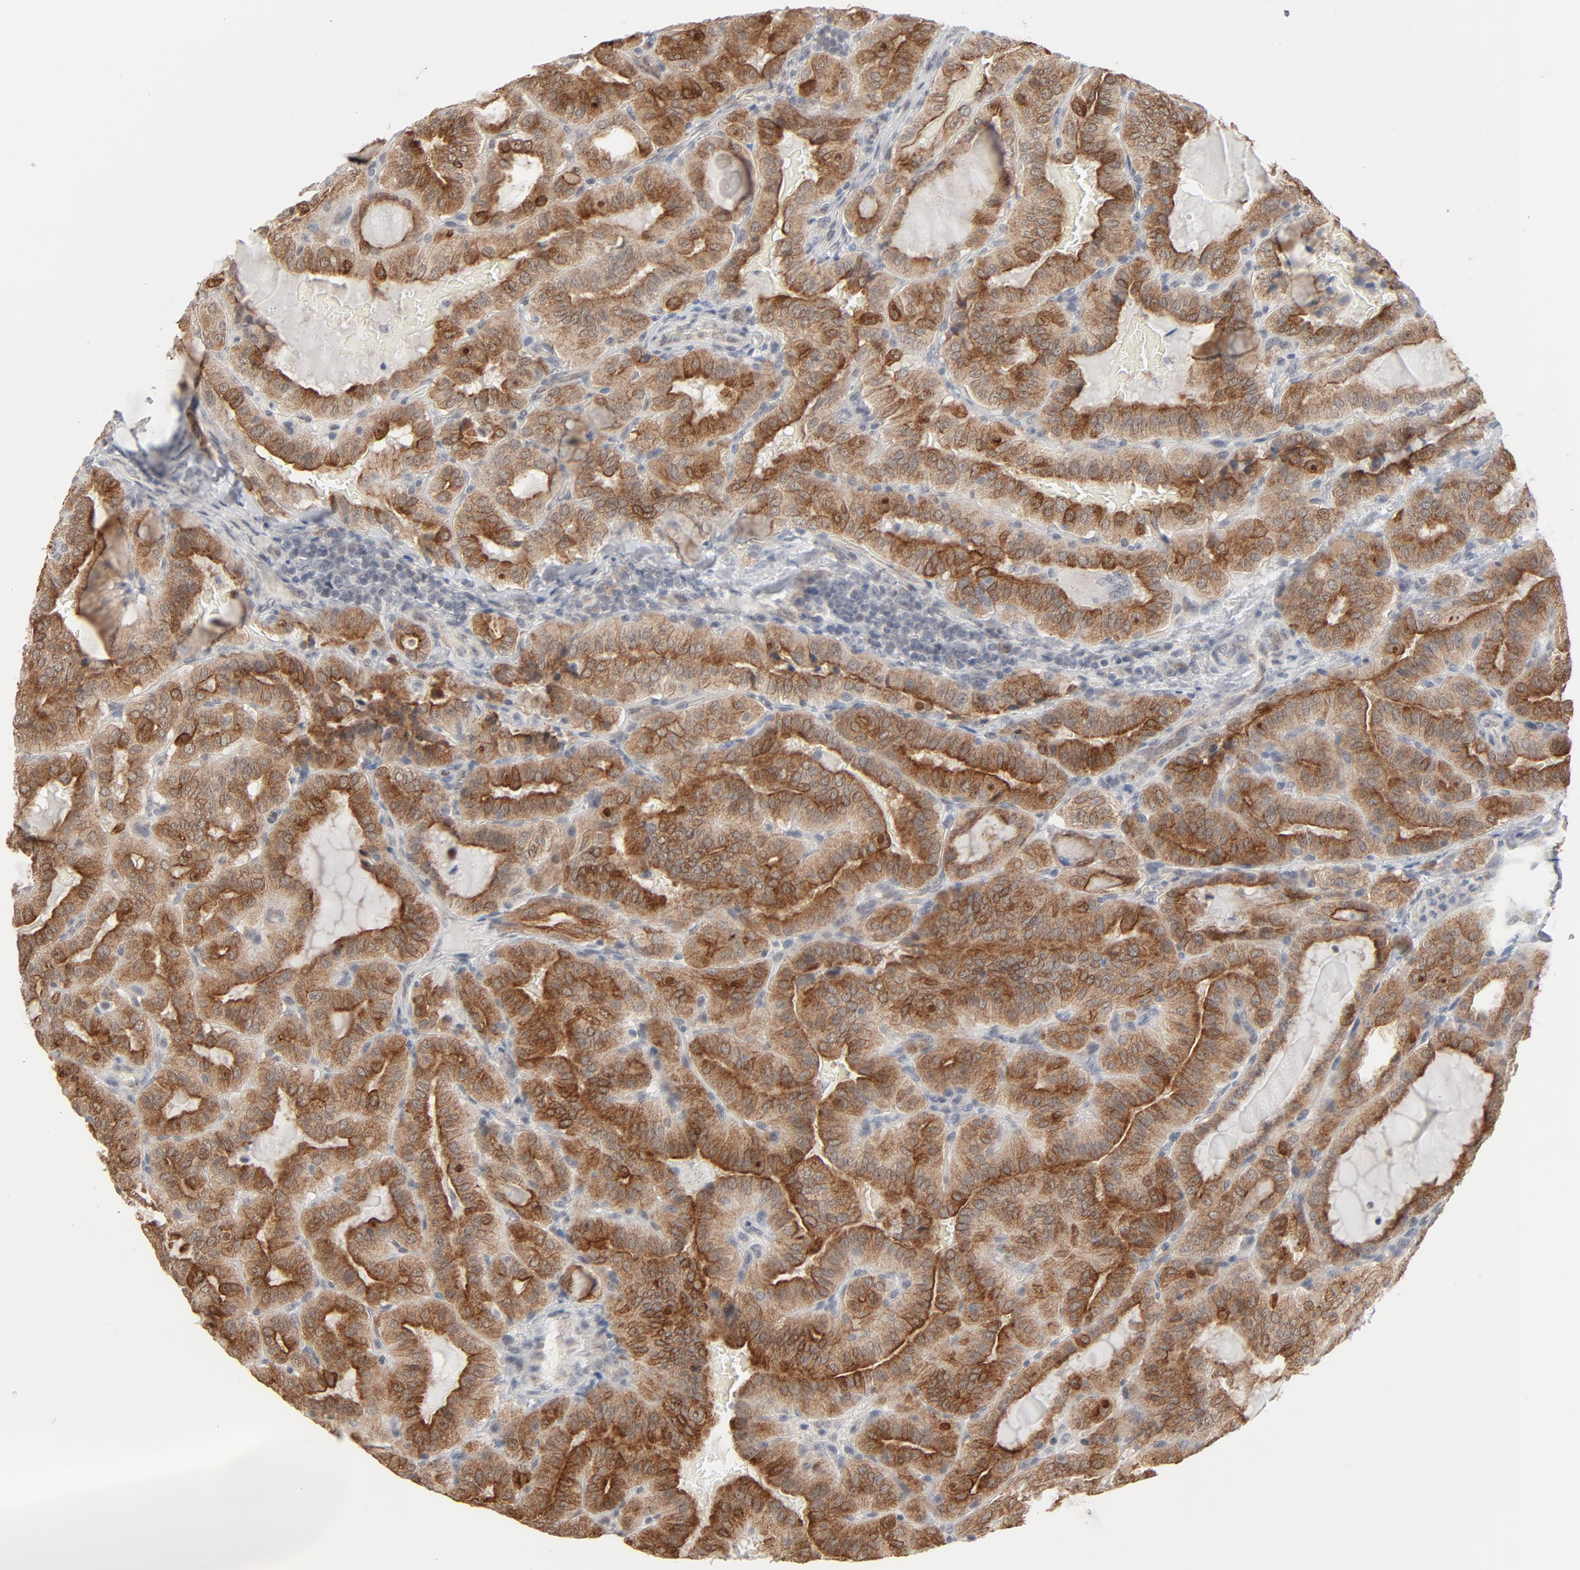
{"staining": {"intensity": "strong", "quantity": ">75%", "location": "cytoplasmic/membranous"}, "tissue": "thyroid cancer", "cell_type": "Tumor cells", "image_type": "cancer", "snomed": [{"axis": "morphology", "description": "Papillary adenocarcinoma, NOS"}, {"axis": "topography", "description": "Thyroid gland"}], "caption": "Protein expression analysis of thyroid cancer reveals strong cytoplasmic/membranous staining in about >75% of tumor cells.", "gene": "ITPR3", "patient": {"sex": "male", "age": 77}}